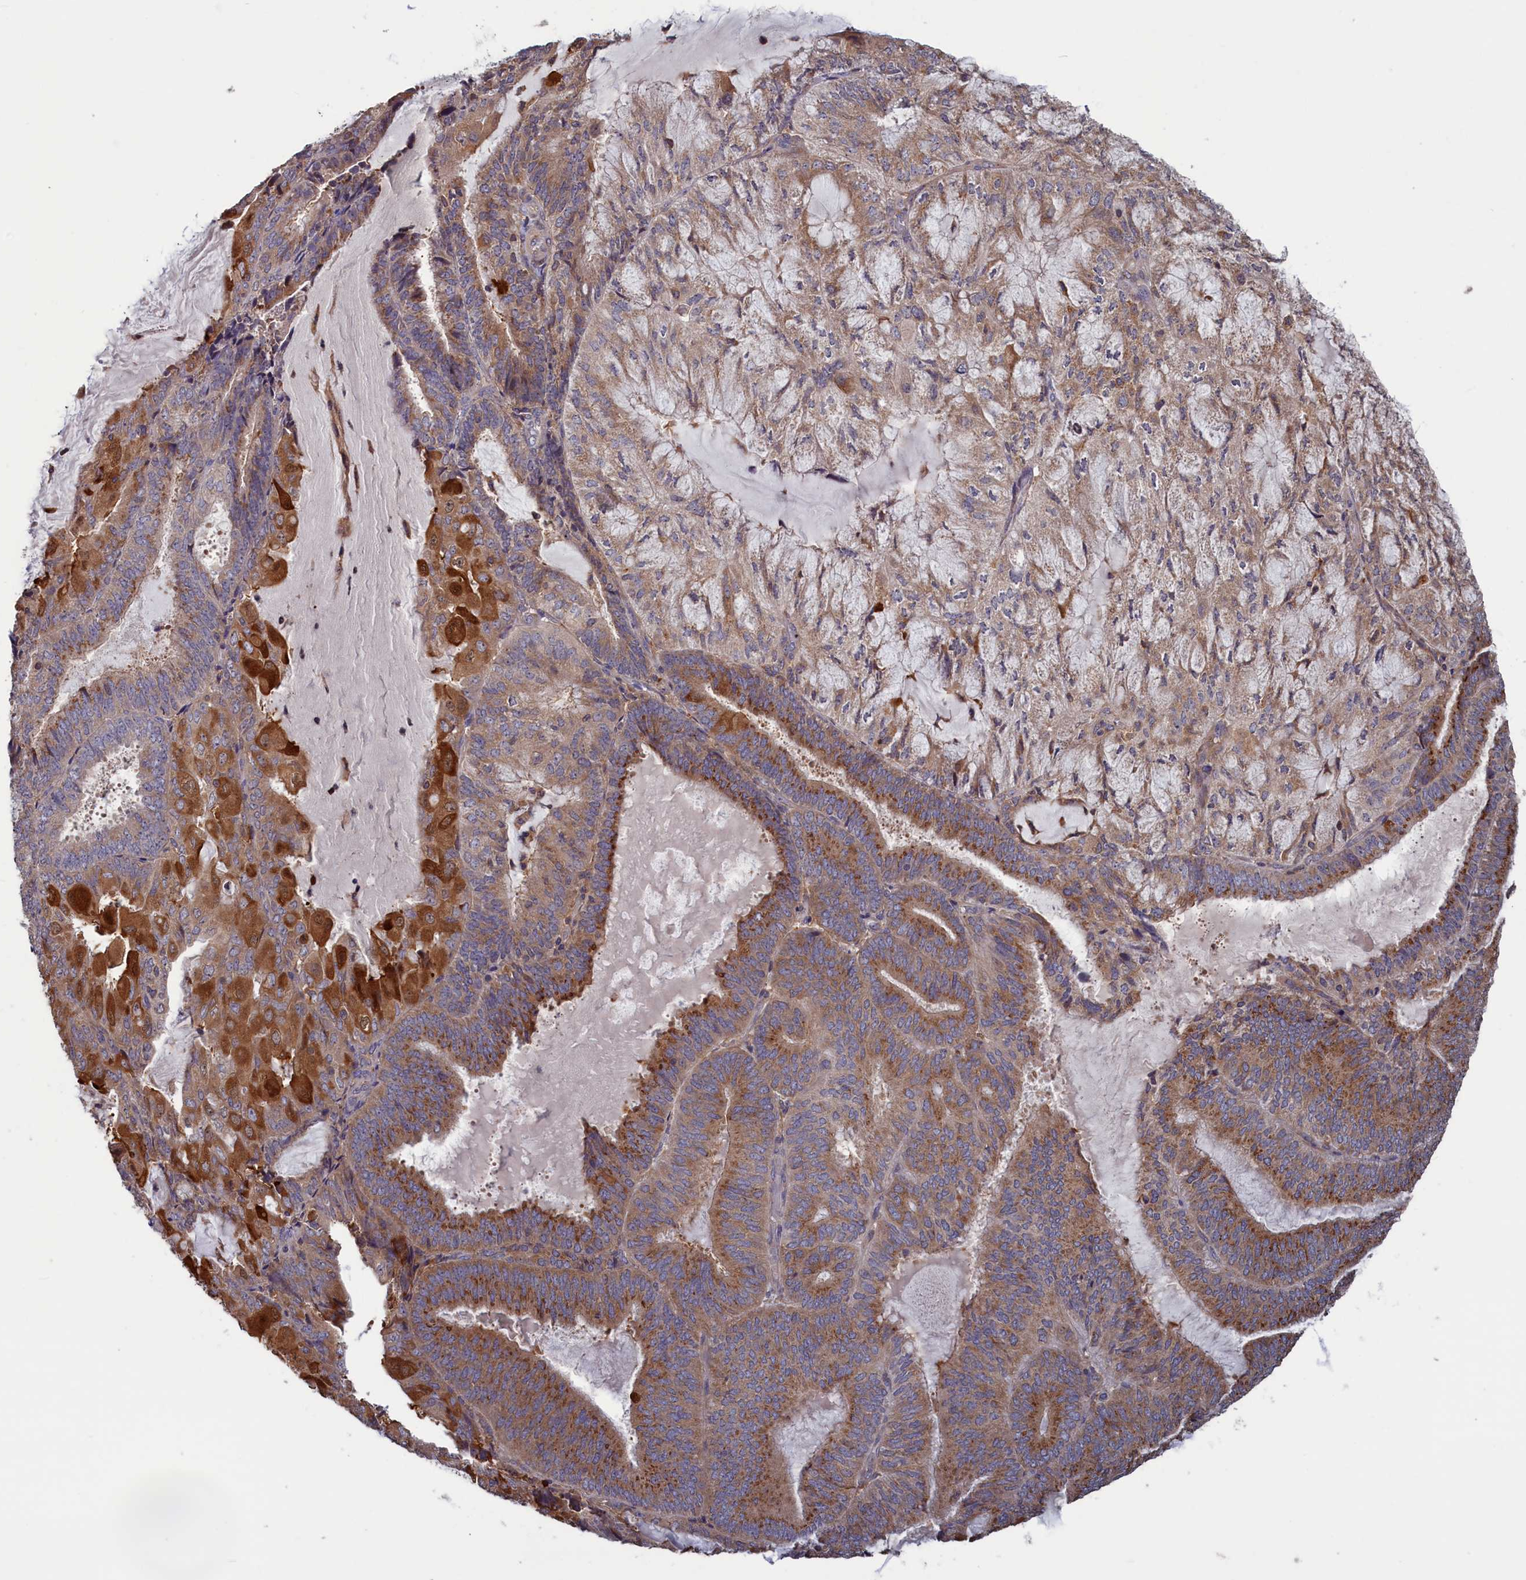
{"staining": {"intensity": "strong", "quantity": "25%-75%", "location": "cytoplasmic/membranous,nuclear"}, "tissue": "endometrial cancer", "cell_type": "Tumor cells", "image_type": "cancer", "snomed": [{"axis": "morphology", "description": "Adenocarcinoma, NOS"}, {"axis": "topography", "description": "Endometrium"}], "caption": "Immunohistochemistry of adenocarcinoma (endometrial) shows high levels of strong cytoplasmic/membranous and nuclear expression in approximately 25%-75% of tumor cells.", "gene": "CACTIN", "patient": {"sex": "female", "age": 81}}